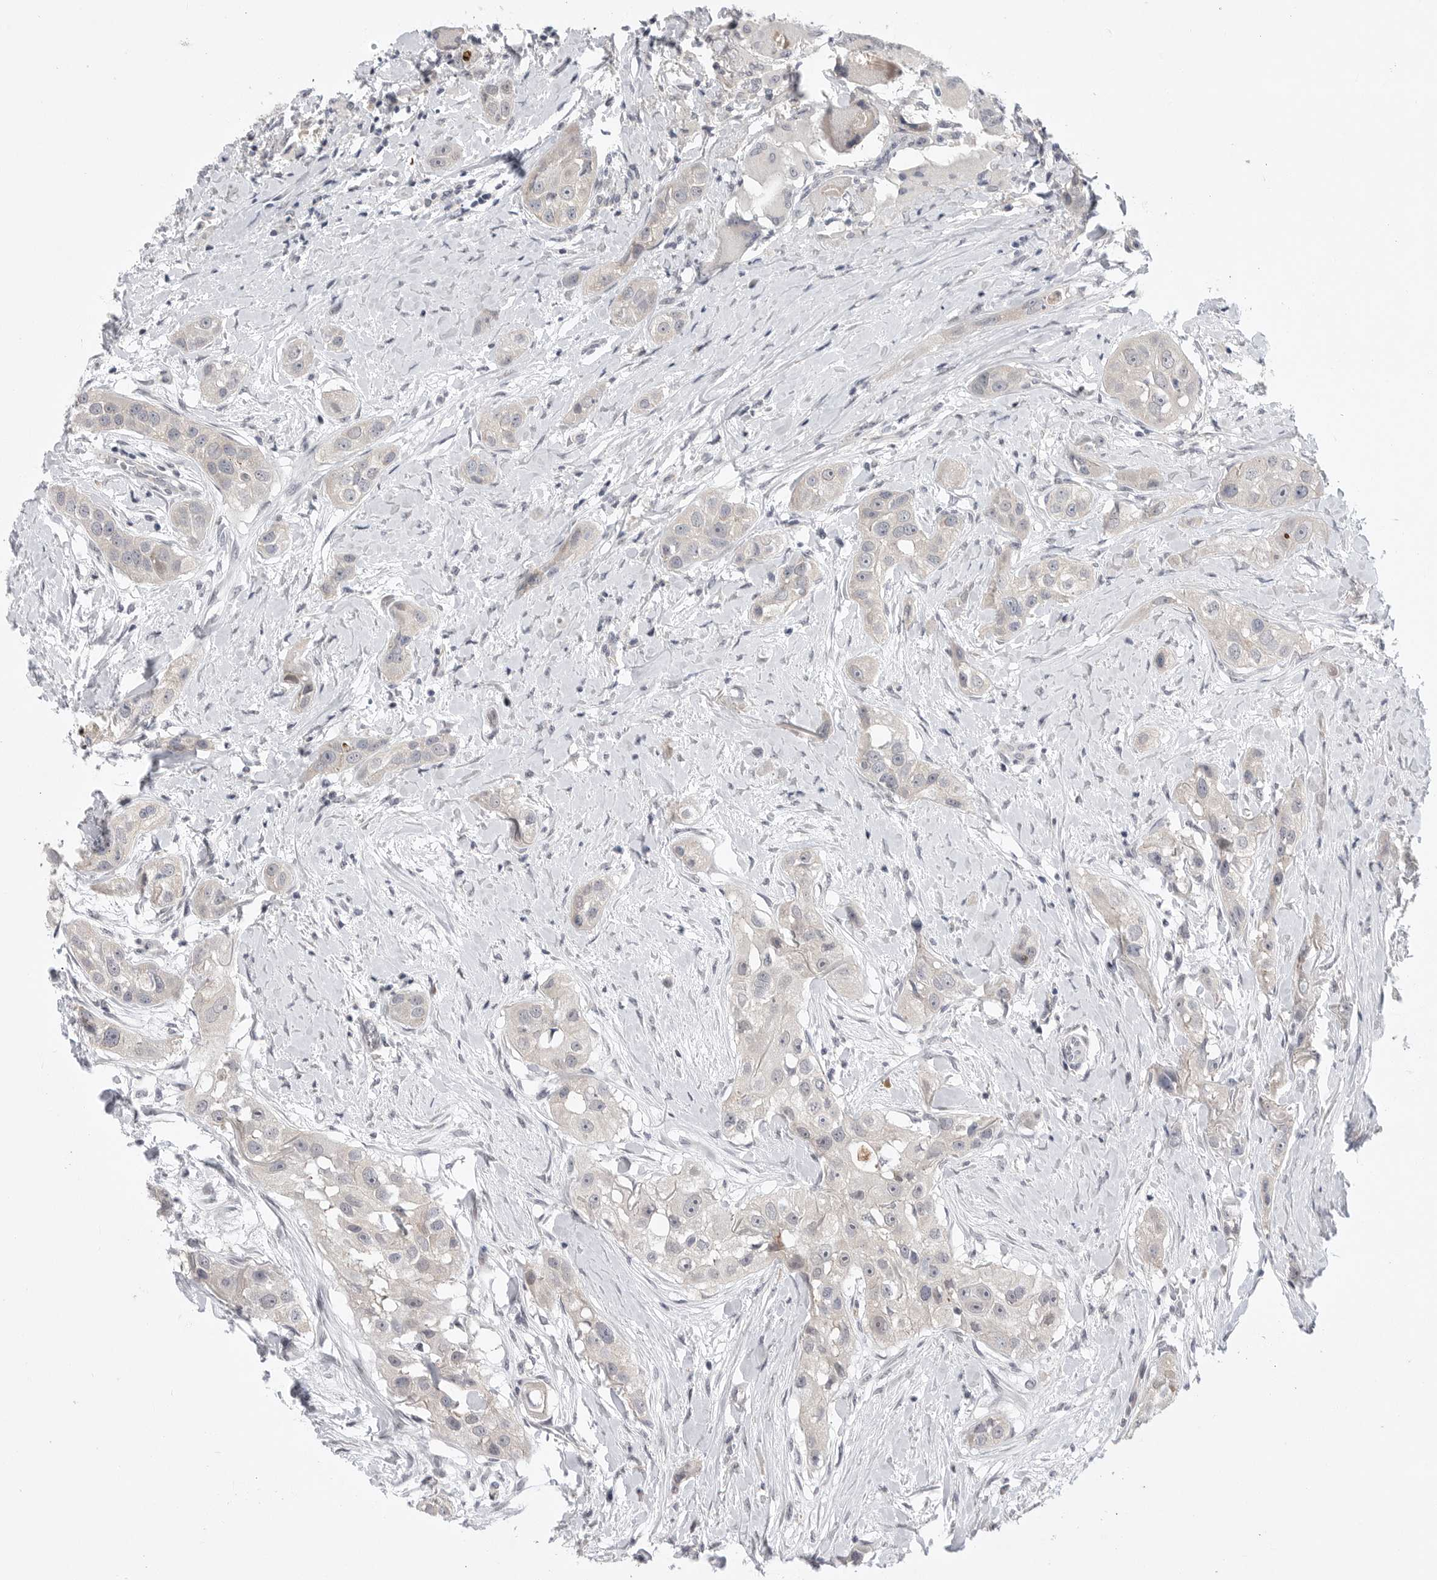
{"staining": {"intensity": "weak", "quantity": "<25%", "location": "cytoplasmic/membranous"}, "tissue": "head and neck cancer", "cell_type": "Tumor cells", "image_type": "cancer", "snomed": [{"axis": "morphology", "description": "Normal tissue, NOS"}, {"axis": "morphology", "description": "Squamous cell carcinoma, NOS"}, {"axis": "topography", "description": "Skeletal muscle"}, {"axis": "topography", "description": "Head-Neck"}], "caption": "IHC of human head and neck squamous cell carcinoma exhibits no staining in tumor cells. Nuclei are stained in blue.", "gene": "FBXO43", "patient": {"sex": "male", "age": 51}}